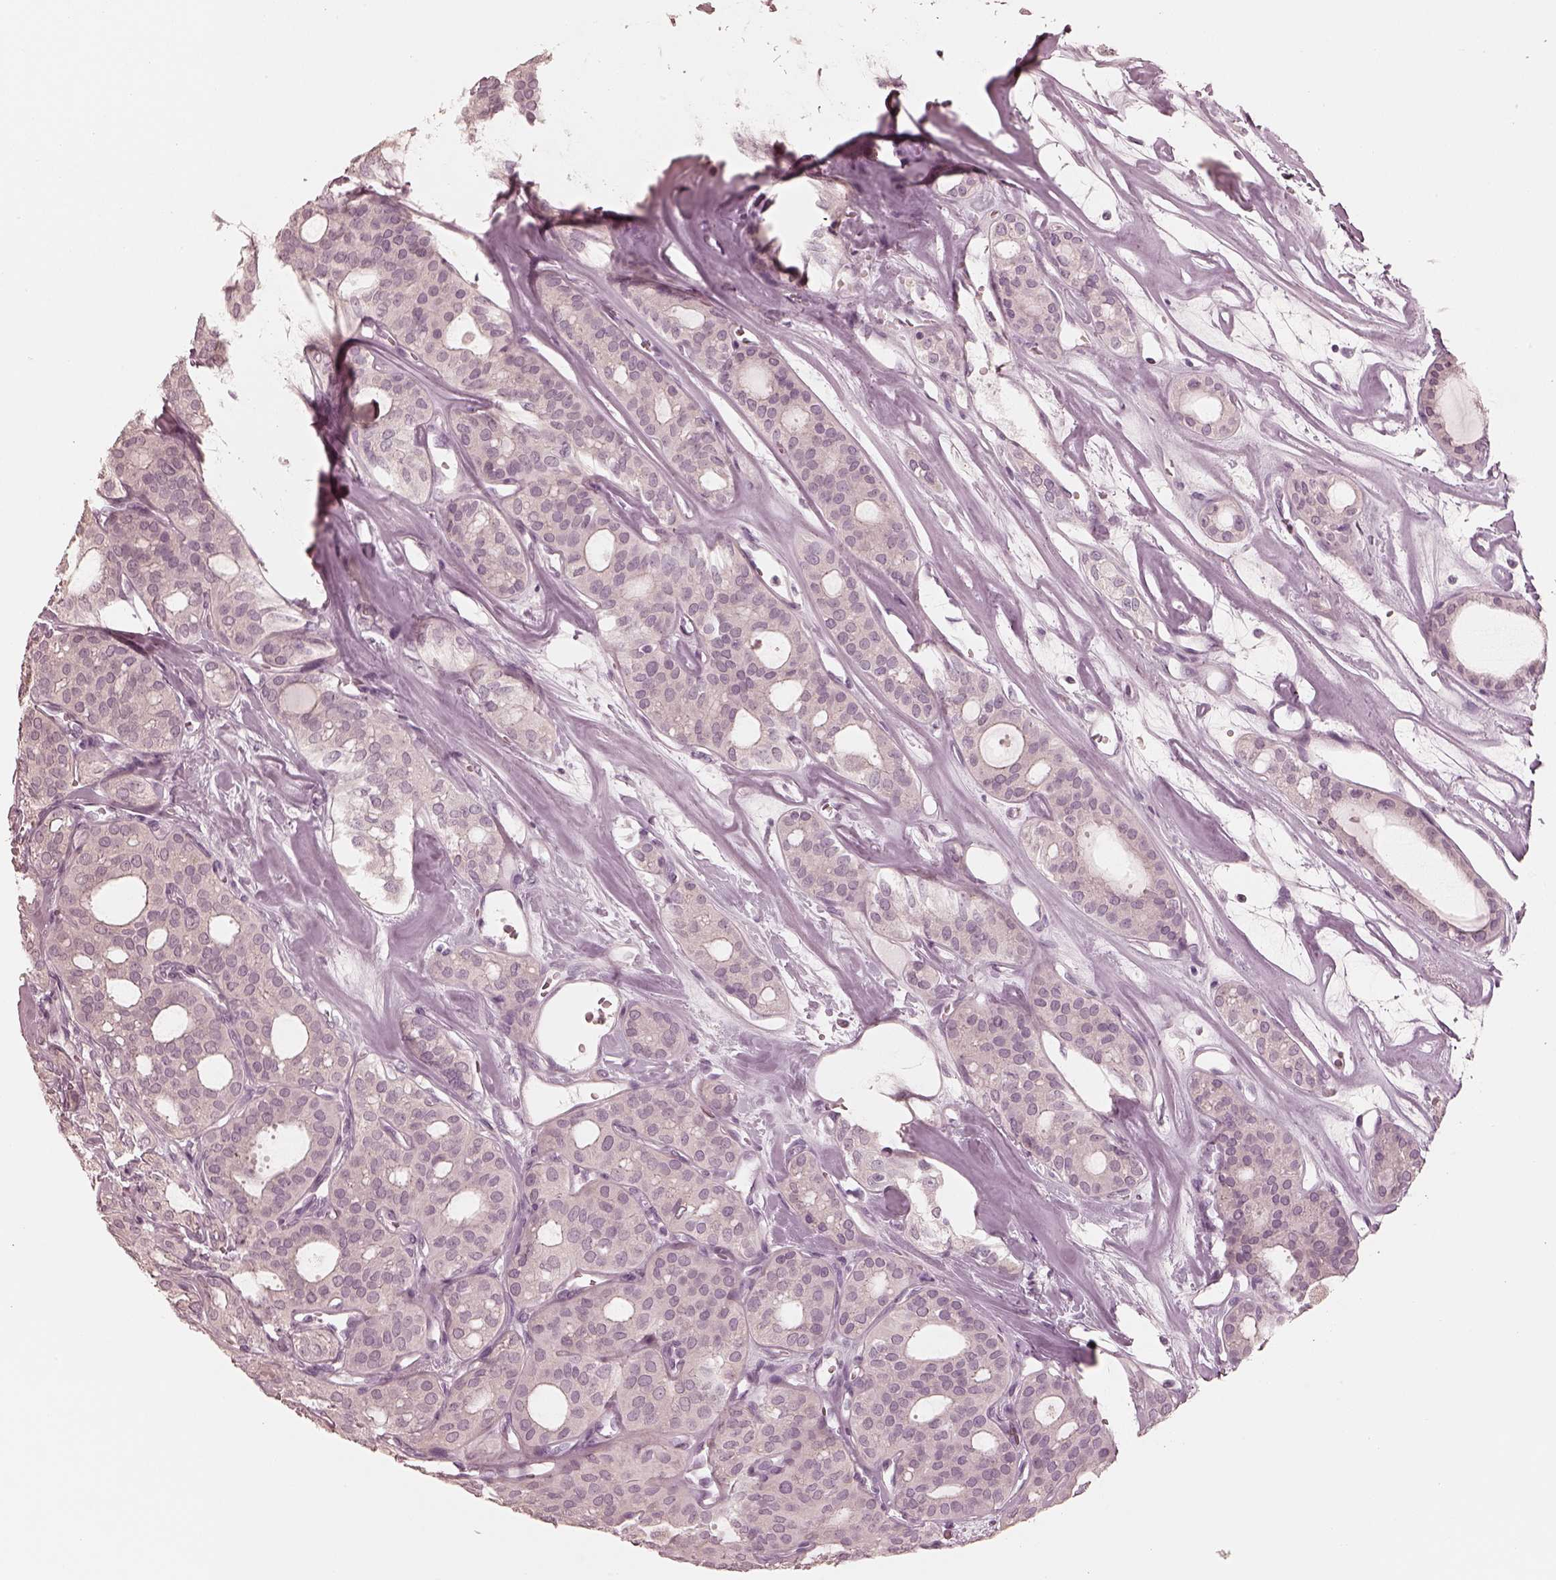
{"staining": {"intensity": "negative", "quantity": "none", "location": "none"}, "tissue": "thyroid cancer", "cell_type": "Tumor cells", "image_type": "cancer", "snomed": [{"axis": "morphology", "description": "Follicular adenoma carcinoma, NOS"}, {"axis": "topography", "description": "Thyroid gland"}], "caption": "IHC photomicrograph of neoplastic tissue: human thyroid cancer (follicular adenoma carcinoma) stained with DAB (3,3'-diaminobenzidine) shows no significant protein staining in tumor cells.", "gene": "CALR3", "patient": {"sex": "male", "age": 75}}